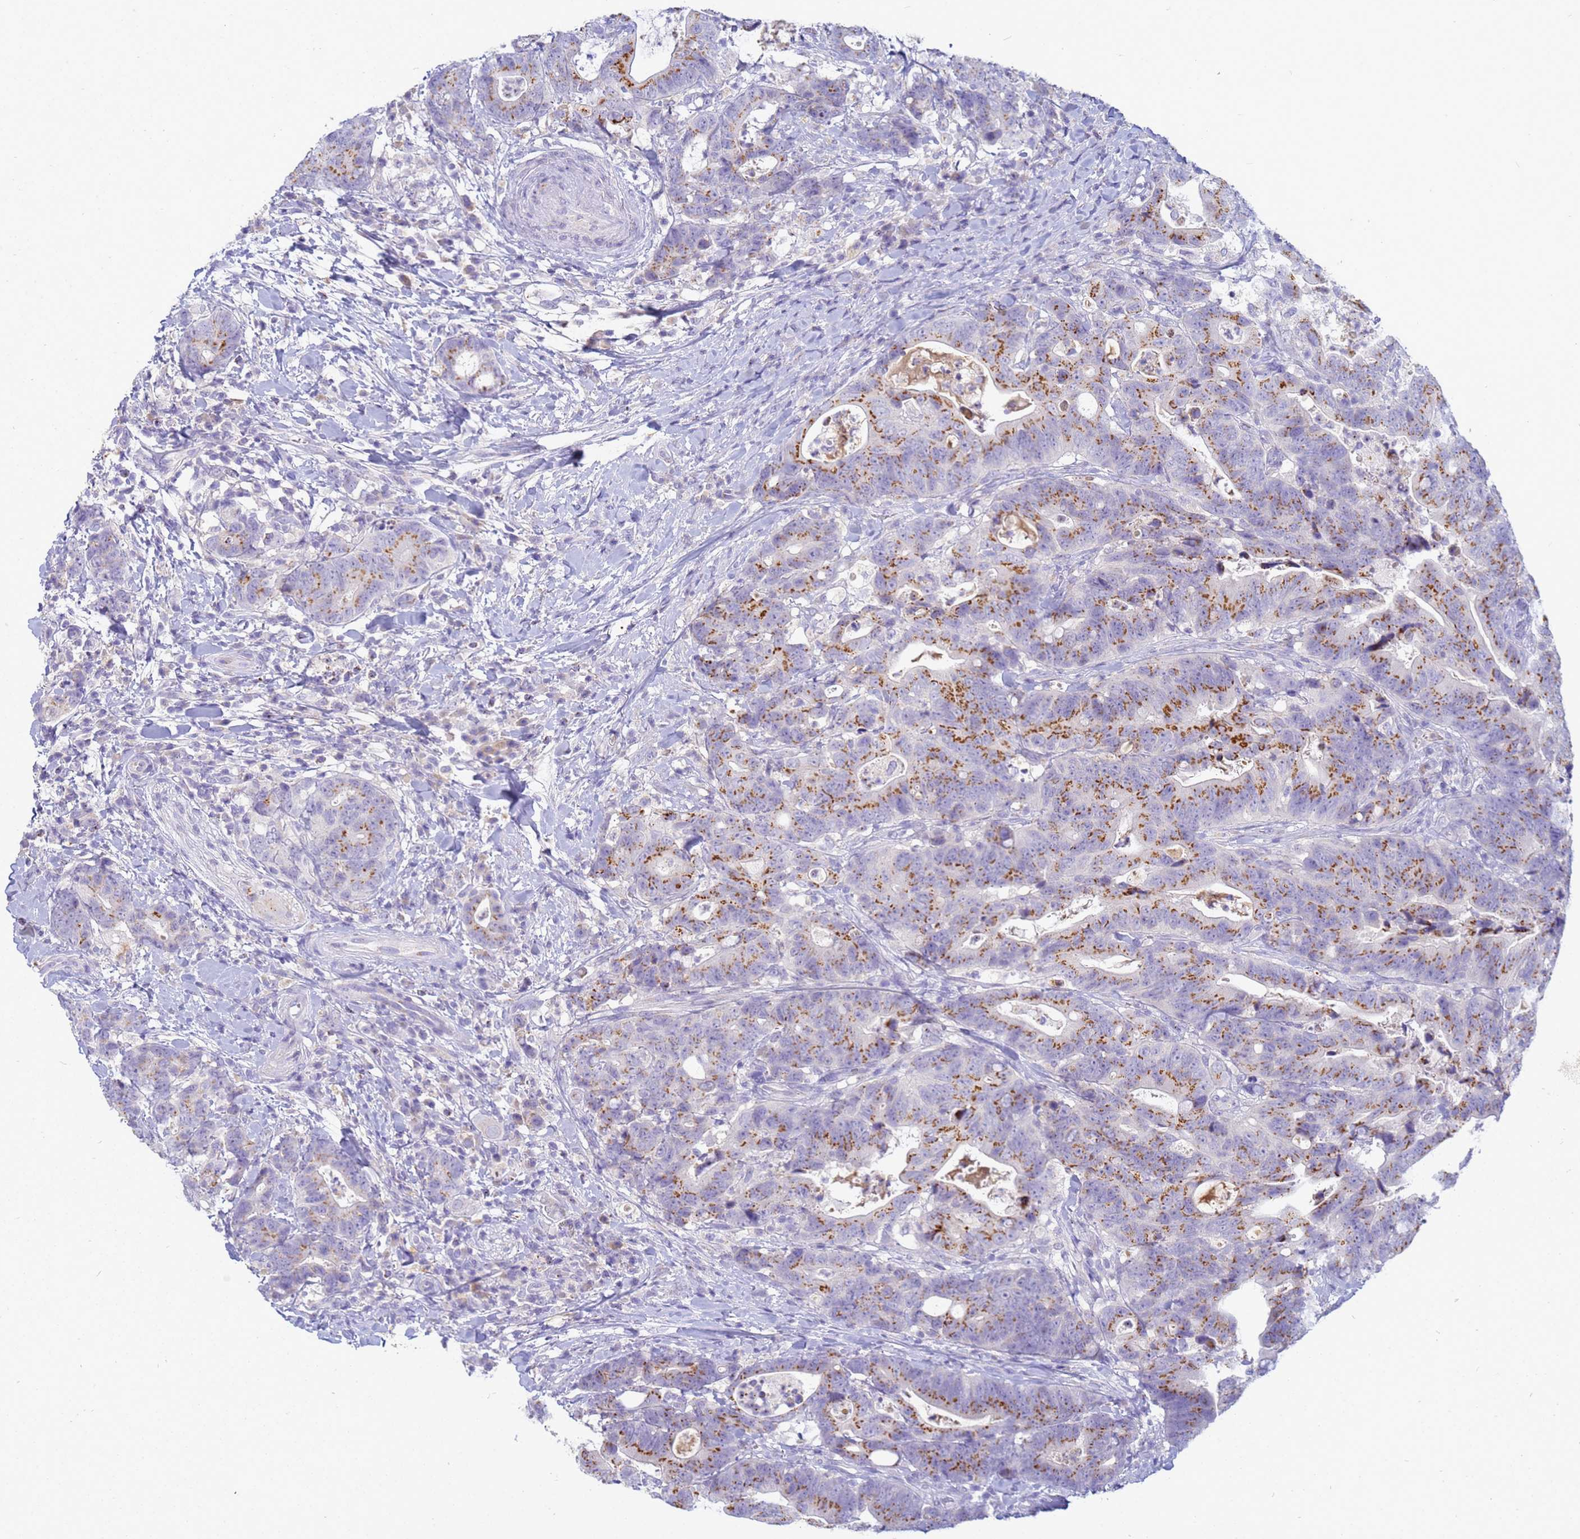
{"staining": {"intensity": "strong", "quantity": "25%-75%", "location": "cytoplasmic/membranous"}, "tissue": "colorectal cancer", "cell_type": "Tumor cells", "image_type": "cancer", "snomed": [{"axis": "morphology", "description": "Adenocarcinoma, NOS"}, {"axis": "topography", "description": "Colon"}], "caption": "Approximately 25%-75% of tumor cells in colorectal adenocarcinoma show strong cytoplasmic/membranous protein staining as visualized by brown immunohistochemical staining.", "gene": "B3GNT8", "patient": {"sex": "female", "age": 82}}